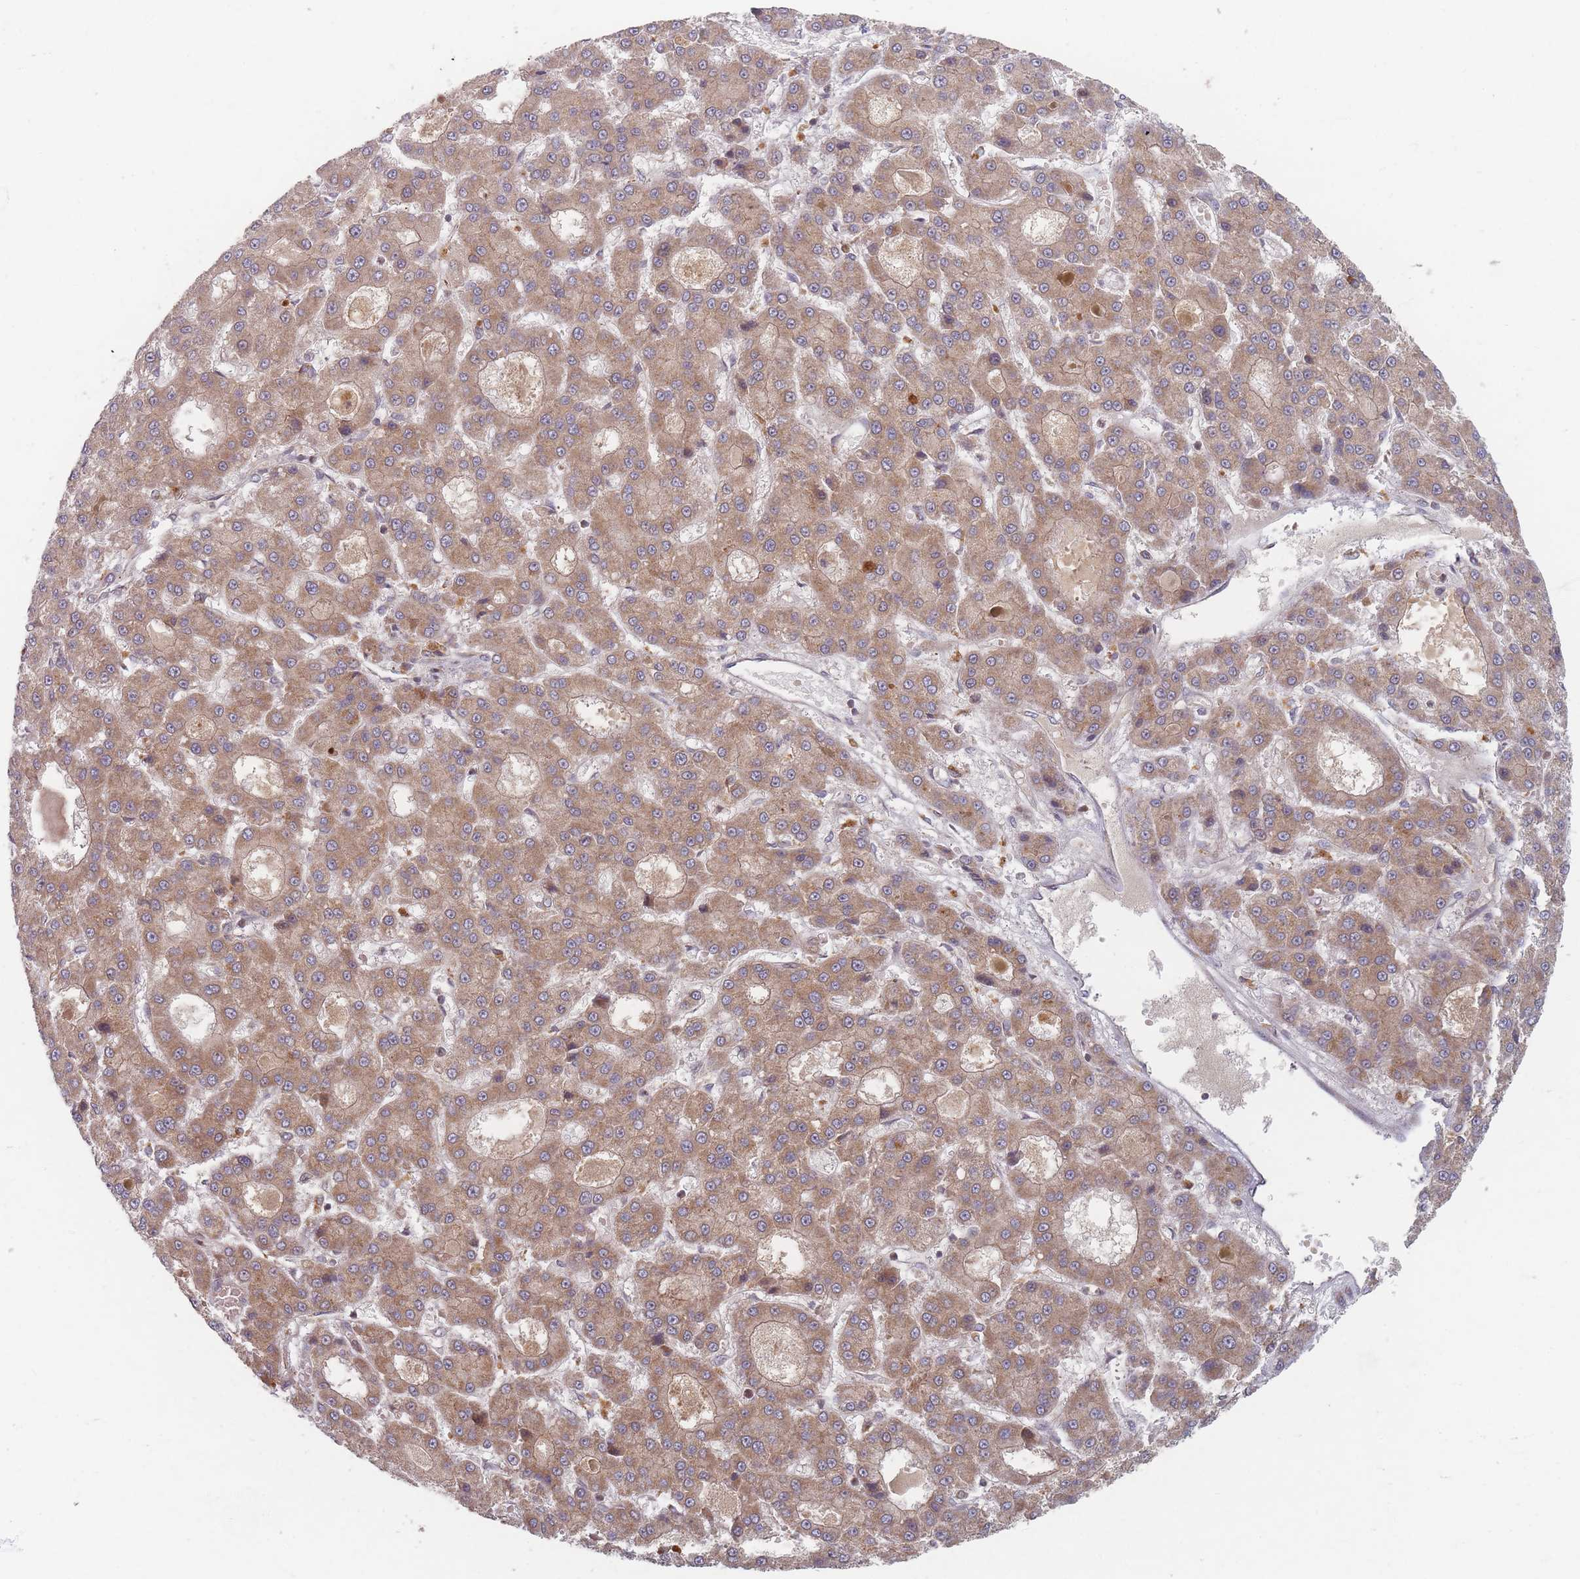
{"staining": {"intensity": "moderate", "quantity": ">75%", "location": "cytoplasmic/membranous"}, "tissue": "liver cancer", "cell_type": "Tumor cells", "image_type": "cancer", "snomed": [{"axis": "morphology", "description": "Carcinoma, Hepatocellular, NOS"}, {"axis": "topography", "description": "Liver"}], "caption": "Hepatocellular carcinoma (liver) was stained to show a protein in brown. There is medium levels of moderate cytoplasmic/membranous expression in approximately >75% of tumor cells.", "gene": "RADX", "patient": {"sex": "male", "age": 70}}